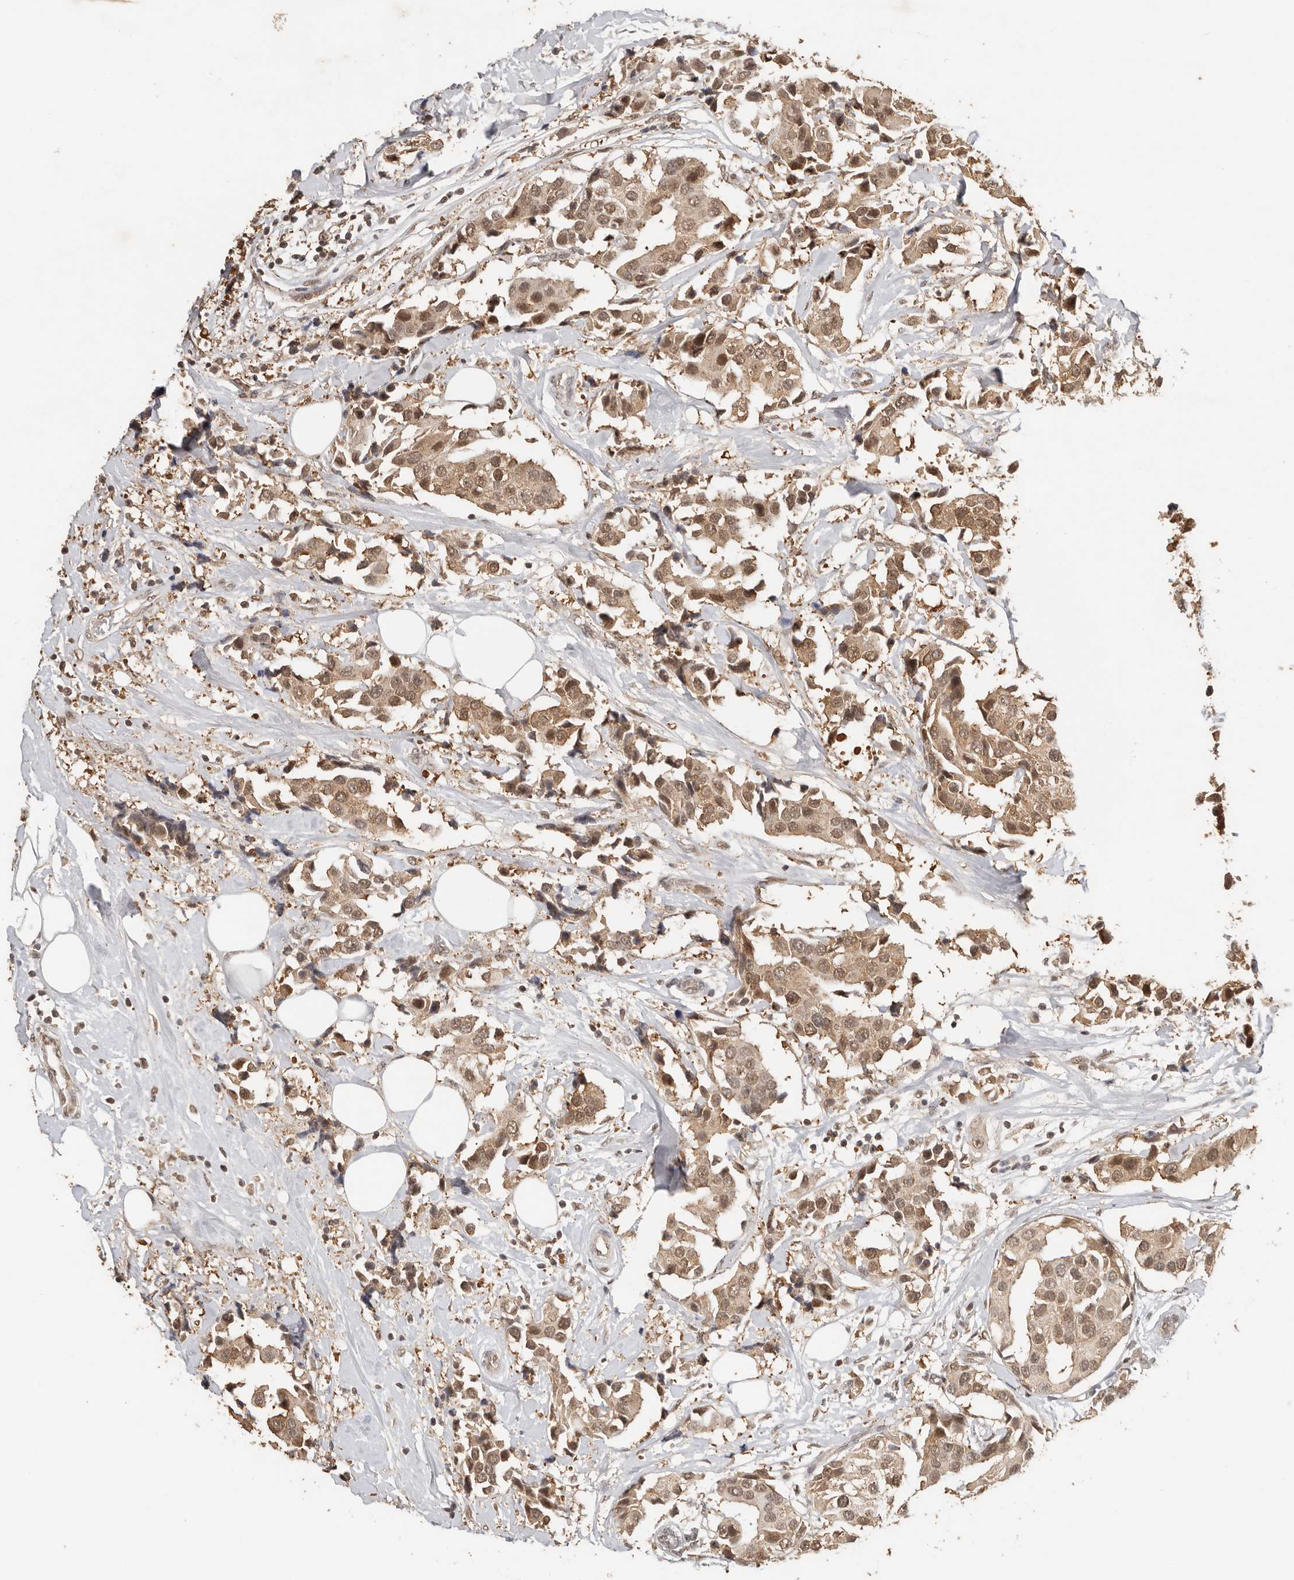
{"staining": {"intensity": "moderate", "quantity": ">75%", "location": "cytoplasmic/membranous,nuclear"}, "tissue": "breast cancer", "cell_type": "Tumor cells", "image_type": "cancer", "snomed": [{"axis": "morphology", "description": "Normal tissue, NOS"}, {"axis": "morphology", "description": "Duct carcinoma"}, {"axis": "topography", "description": "Breast"}], "caption": "The photomicrograph displays a brown stain indicating the presence of a protein in the cytoplasmic/membranous and nuclear of tumor cells in breast invasive ductal carcinoma.", "gene": "SEC14L1", "patient": {"sex": "female", "age": 39}}